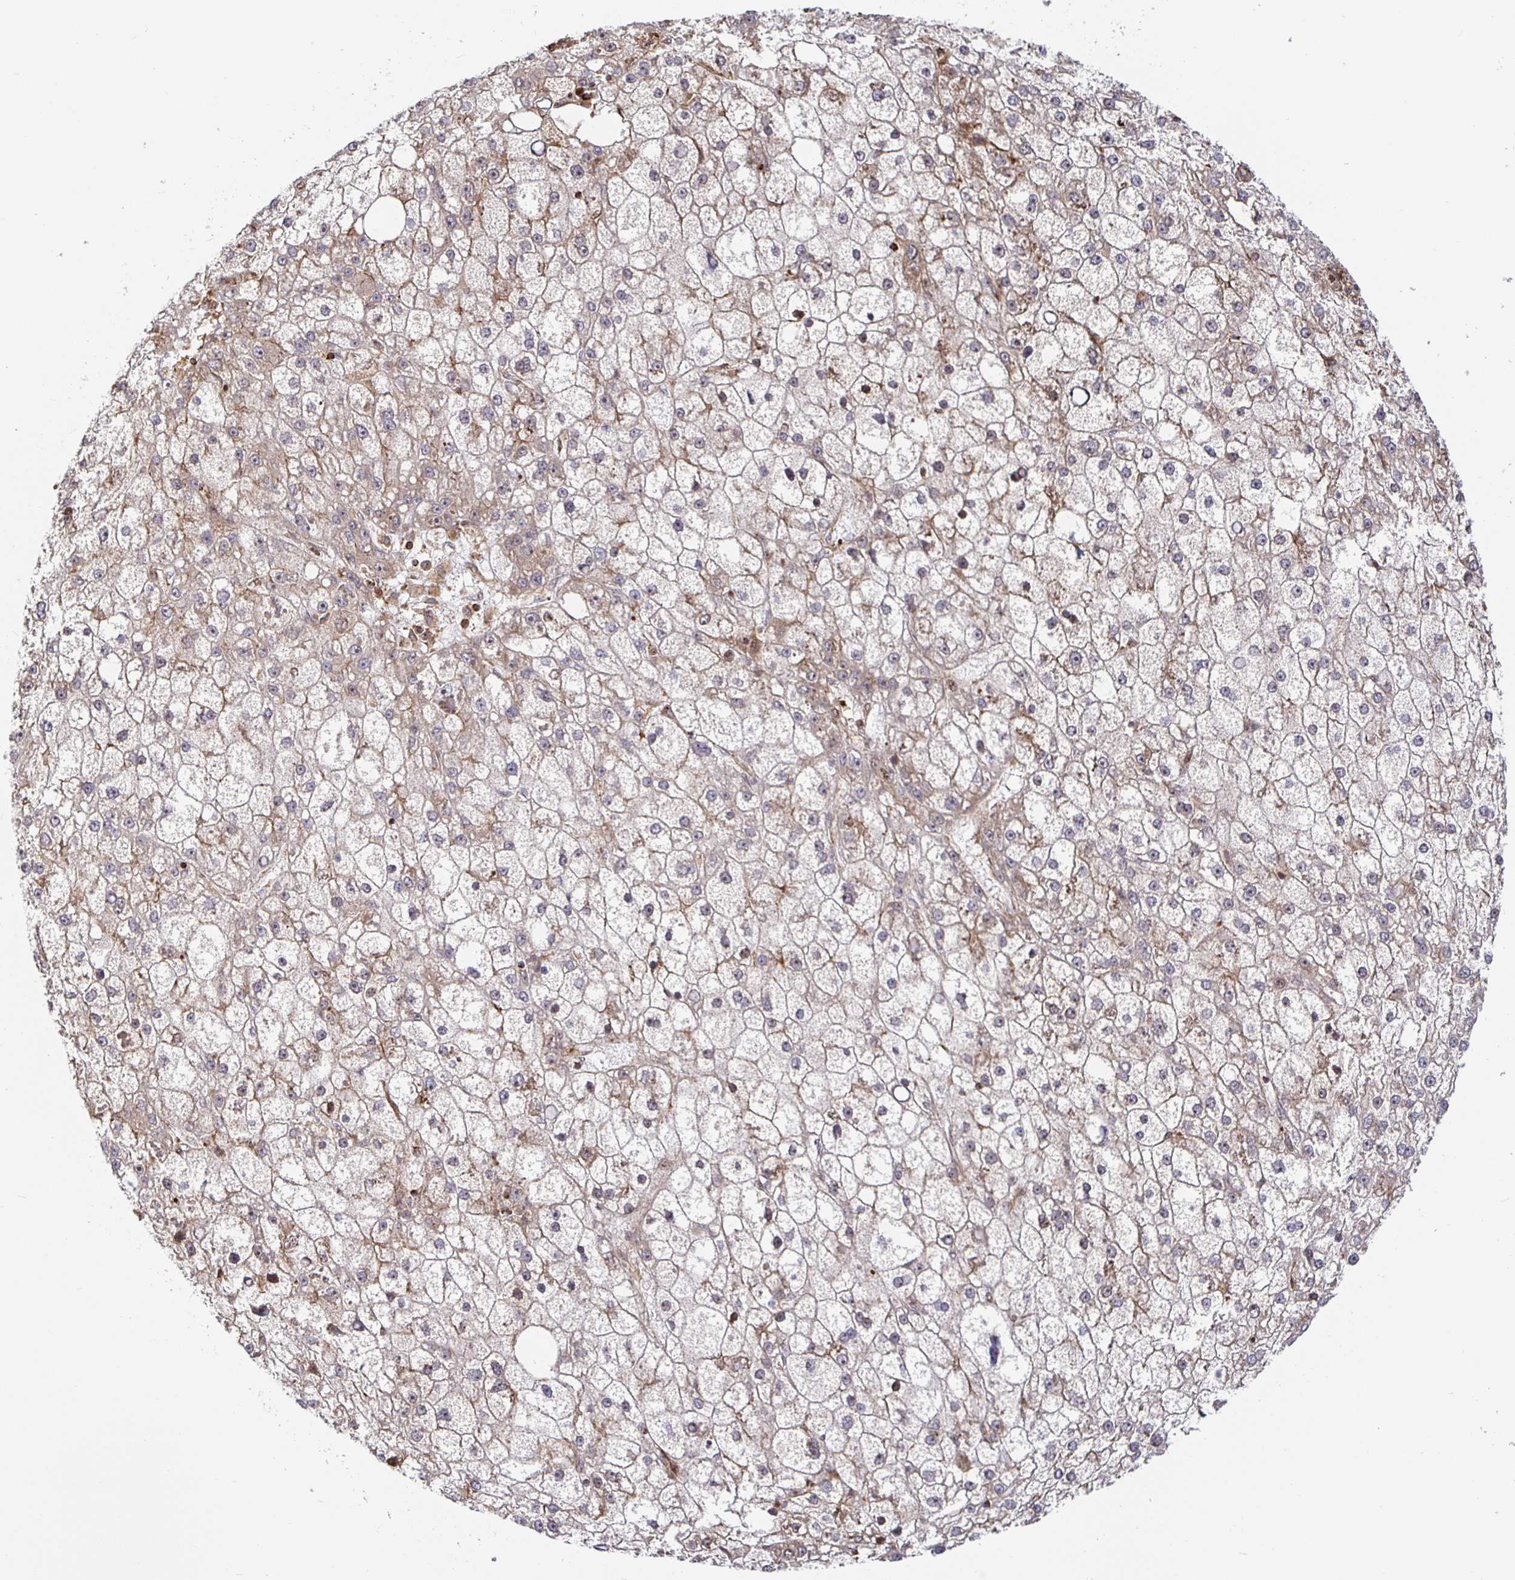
{"staining": {"intensity": "weak", "quantity": "25%-75%", "location": "cytoplasmic/membranous"}, "tissue": "liver cancer", "cell_type": "Tumor cells", "image_type": "cancer", "snomed": [{"axis": "morphology", "description": "Carcinoma, Hepatocellular, NOS"}, {"axis": "topography", "description": "Liver"}], "caption": "Liver cancer stained with immunohistochemistry shows weak cytoplasmic/membranous staining in about 25%-75% of tumor cells. (DAB (3,3'-diaminobenzidine) = brown stain, brightfield microscopy at high magnification).", "gene": "STRAP", "patient": {"sex": "male", "age": 67}}